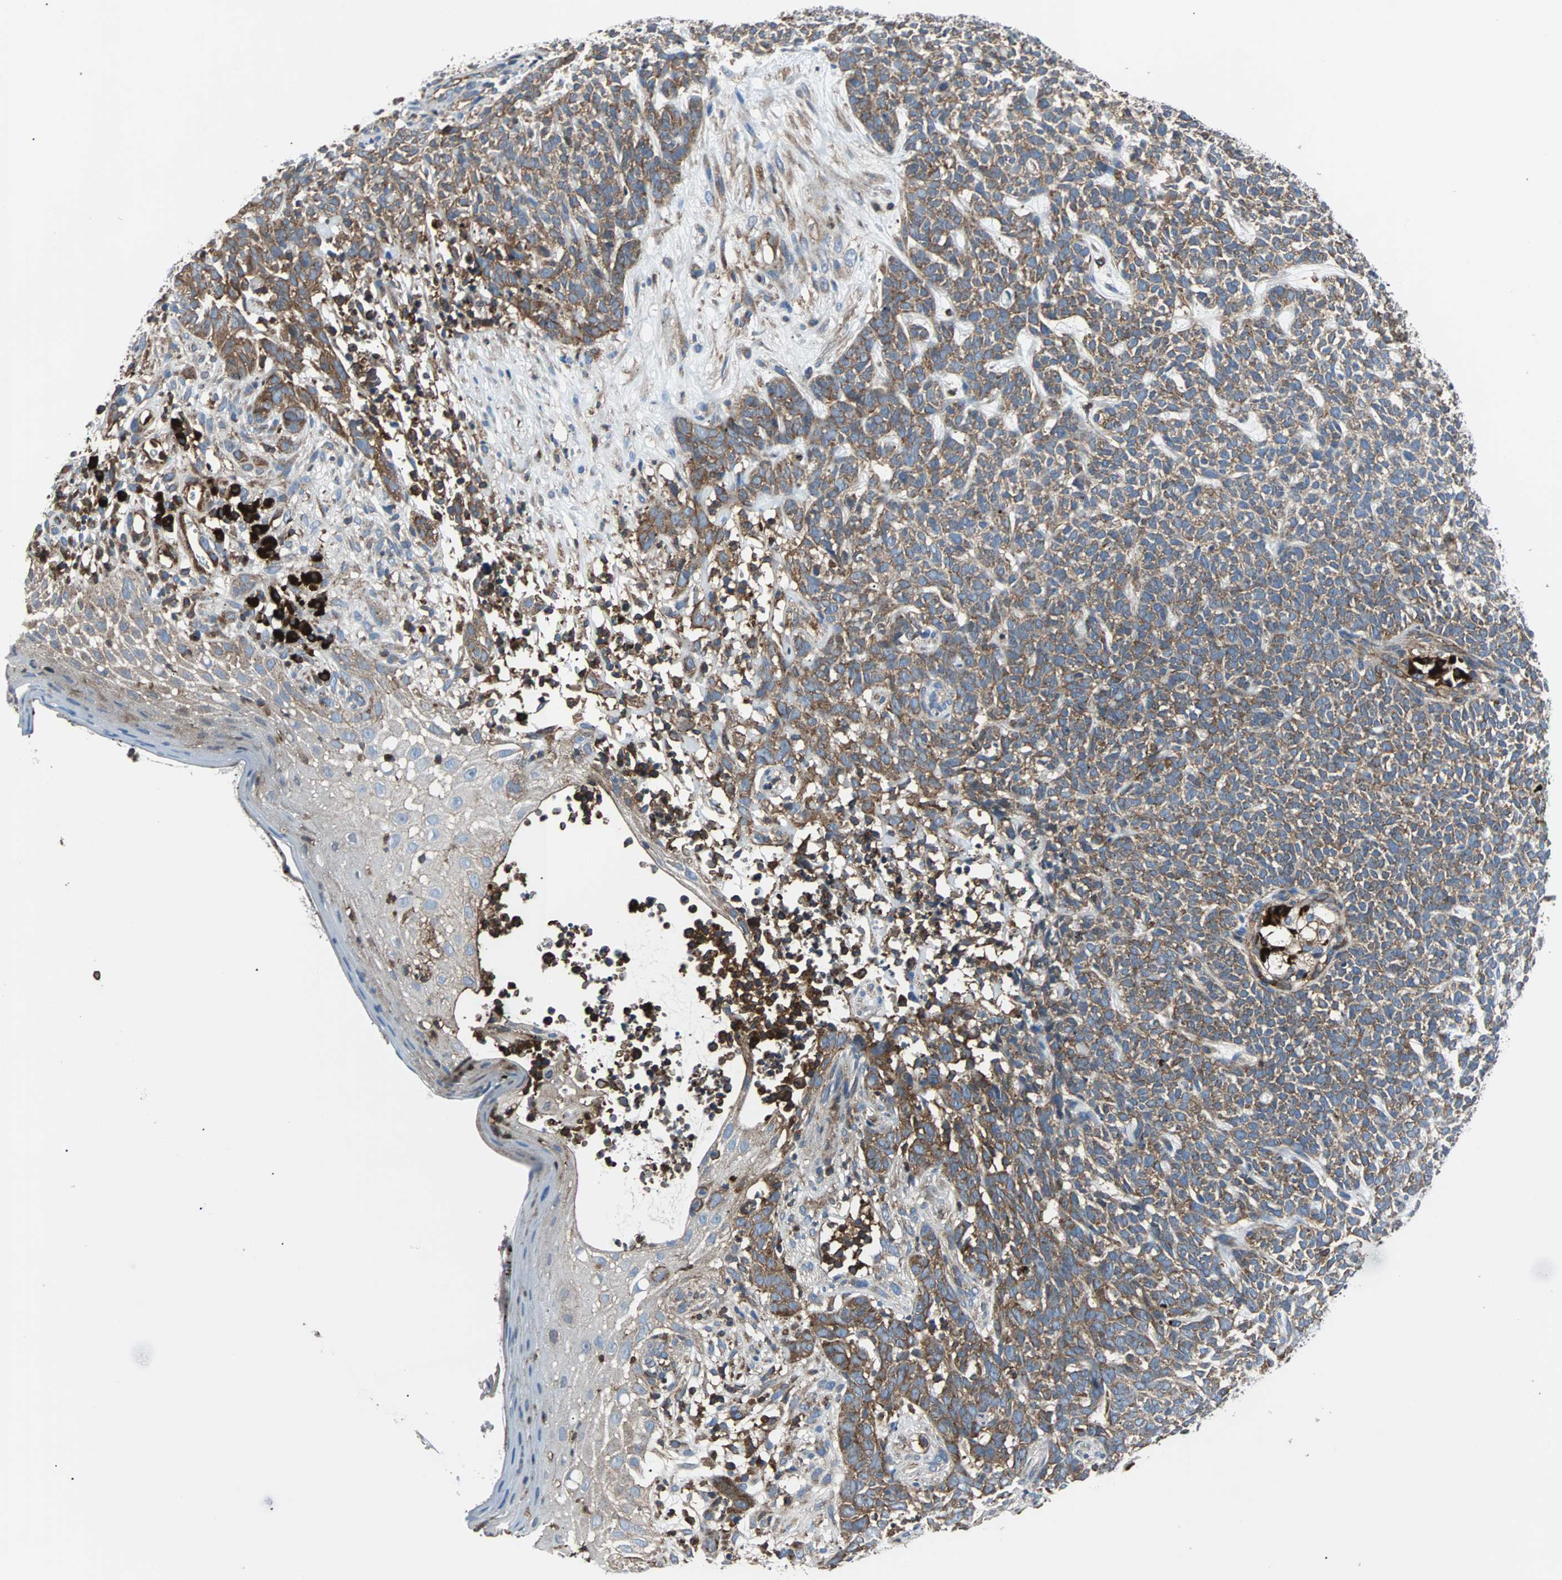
{"staining": {"intensity": "weak", "quantity": ">75%", "location": "cytoplasmic/membranous"}, "tissue": "skin cancer", "cell_type": "Tumor cells", "image_type": "cancer", "snomed": [{"axis": "morphology", "description": "Basal cell carcinoma"}, {"axis": "topography", "description": "Skin"}], "caption": "Human skin cancer stained with a protein marker displays weak staining in tumor cells.", "gene": "PLCG2", "patient": {"sex": "female", "age": 84}}